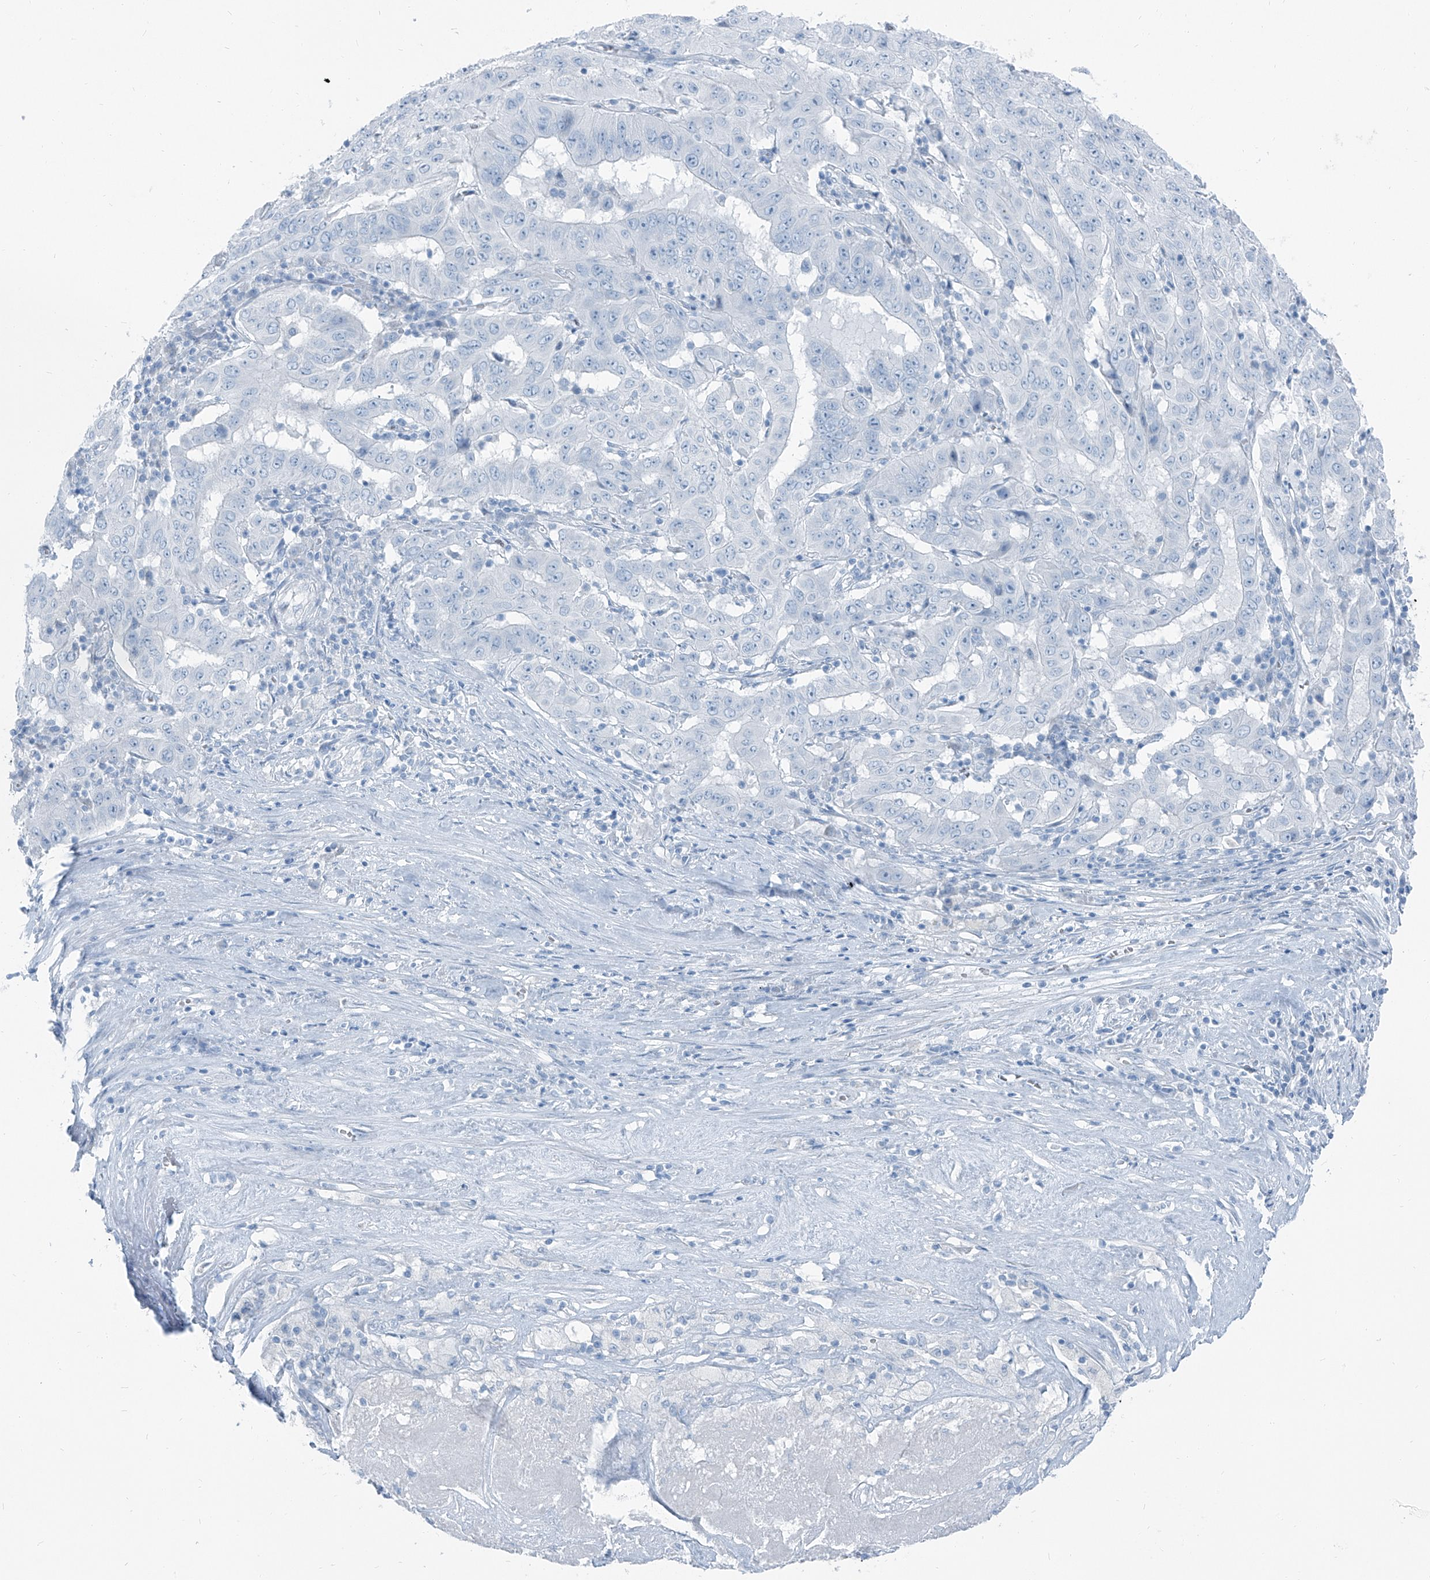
{"staining": {"intensity": "negative", "quantity": "none", "location": "none"}, "tissue": "pancreatic cancer", "cell_type": "Tumor cells", "image_type": "cancer", "snomed": [{"axis": "morphology", "description": "Adenocarcinoma, NOS"}, {"axis": "topography", "description": "Pancreas"}], "caption": "Pancreatic cancer (adenocarcinoma) was stained to show a protein in brown. There is no significant positivity in tumor cells. (Immunohistochemistry, brightfield microscopy, high magnification).", "gene": "RGN", "patient": {"sex": "male", "age": 63}}